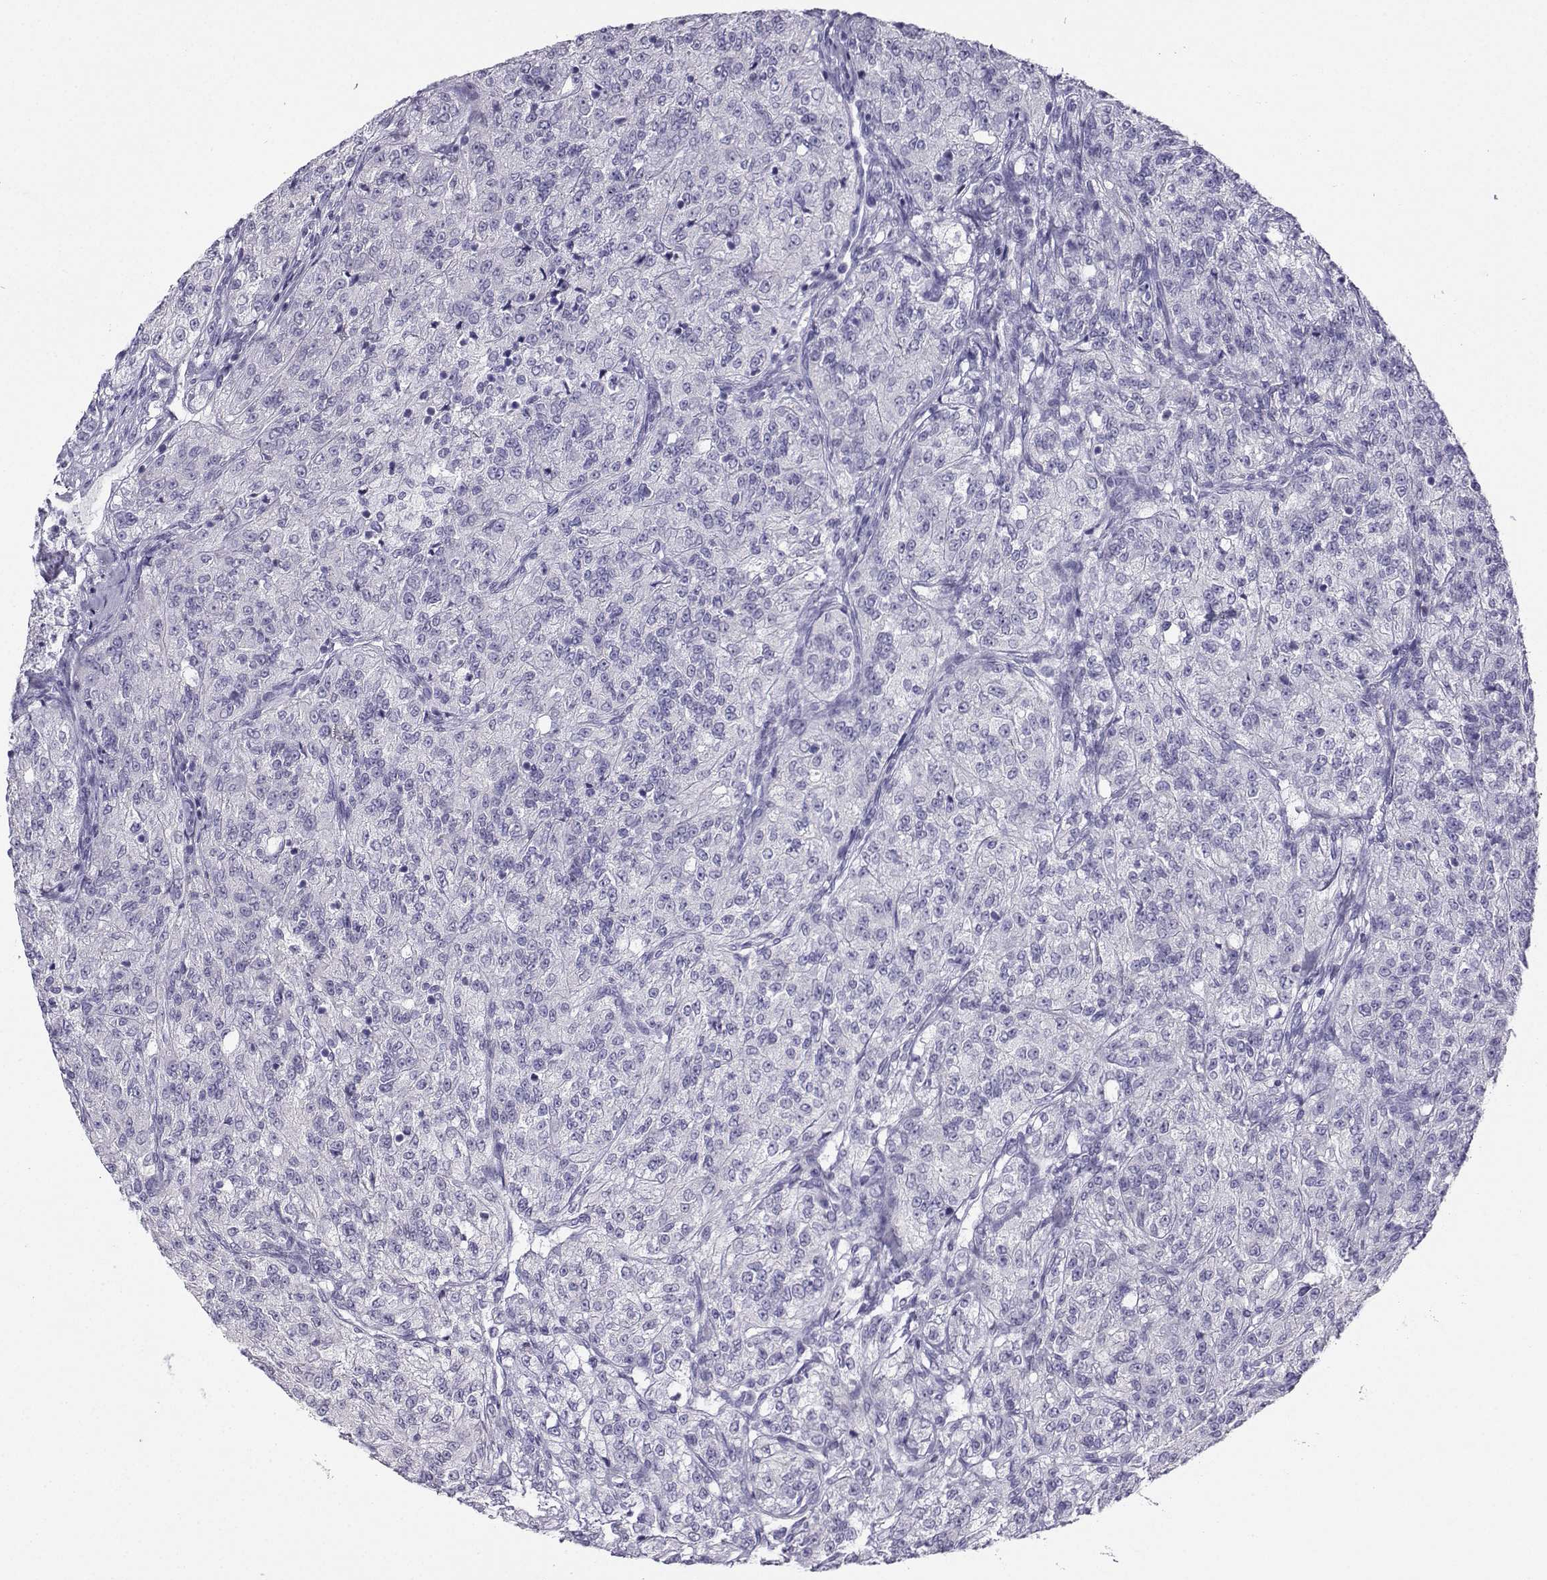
{"staining": {"intensity": "negative", "quantity": "none", "location": "none"}, "tissue": "renal cancer", "cell_type": "Tumor cells", "image_type": "cancer", "snomed": [{"axis": "morphology", "description": "Adenocarcinoma, NOS"}, {"axis": "topography", "description": "Kidney"}], "caption": "The IHC micrograph has no significant positivity in tumor cells of renal cancer tissue.", "gene": "KIF17", "patient": {"sex": "female", "age": 63}}